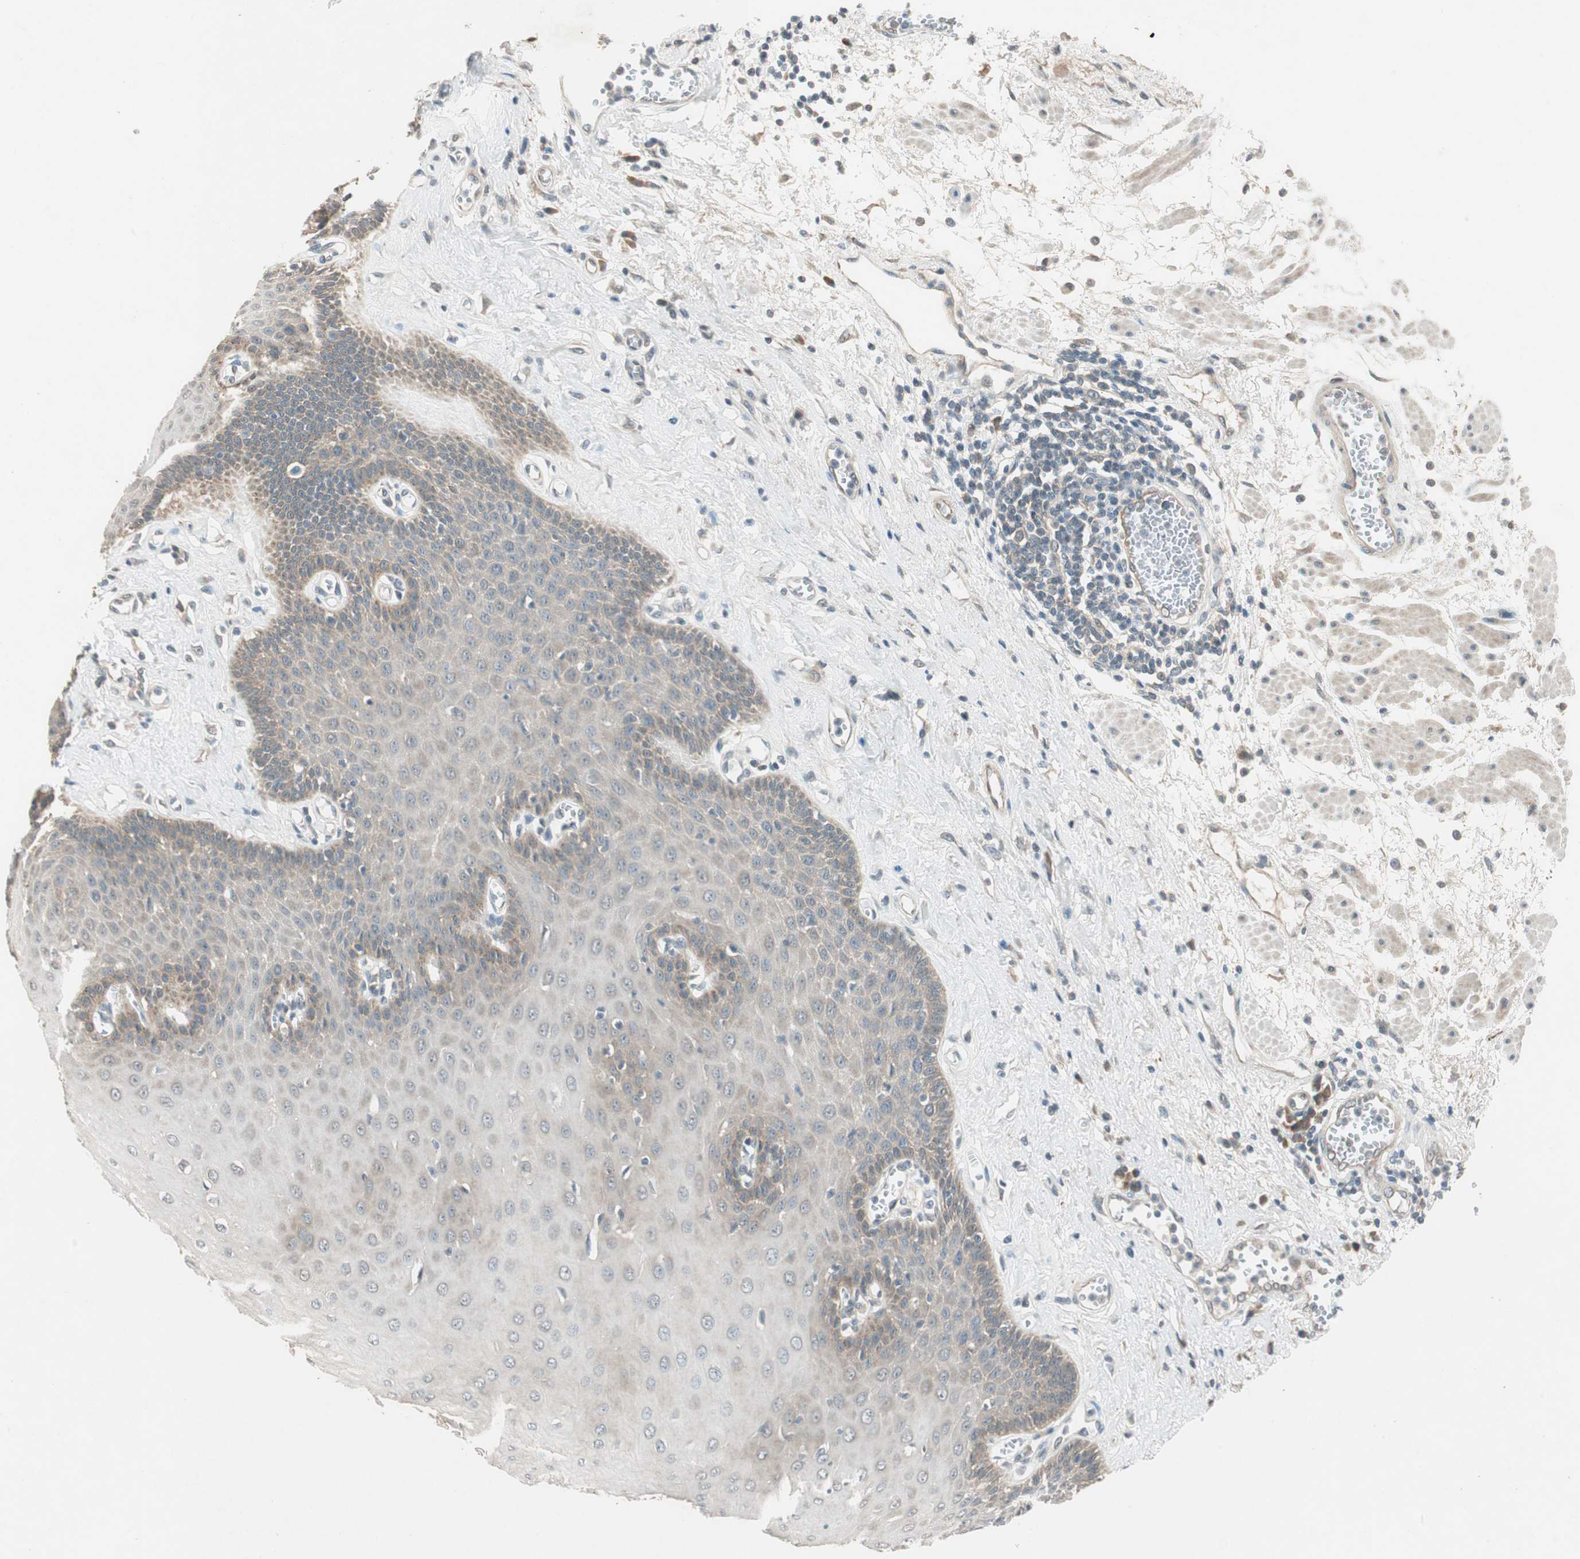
{"staining": {"intensity": "weak", "quantity": "<25%", "location": "cytoplasmic/membranous"}, "tissue": "esophagus", "cell_type": "Squamous epithelial cells", "image_type": "normal", "snomed": [{"axis": "morphology", "description": "Normal tissue, NOS"}, {"axis": "morphology", "description": "Squamous cell carcinoma, NOS"}, {"axis": "topography", "description": "Esophagus"}], "caption": "The image demonstrates no significant staining in squamous epithelial cells of esophagus. The staining is performed using DAB (3,3'-diaminobenzidine) brown chromogen with nuclei counter-stained in using hematoxylin.", "gene": "NCLN", "patient": {"sex": "male", "age": 65}}